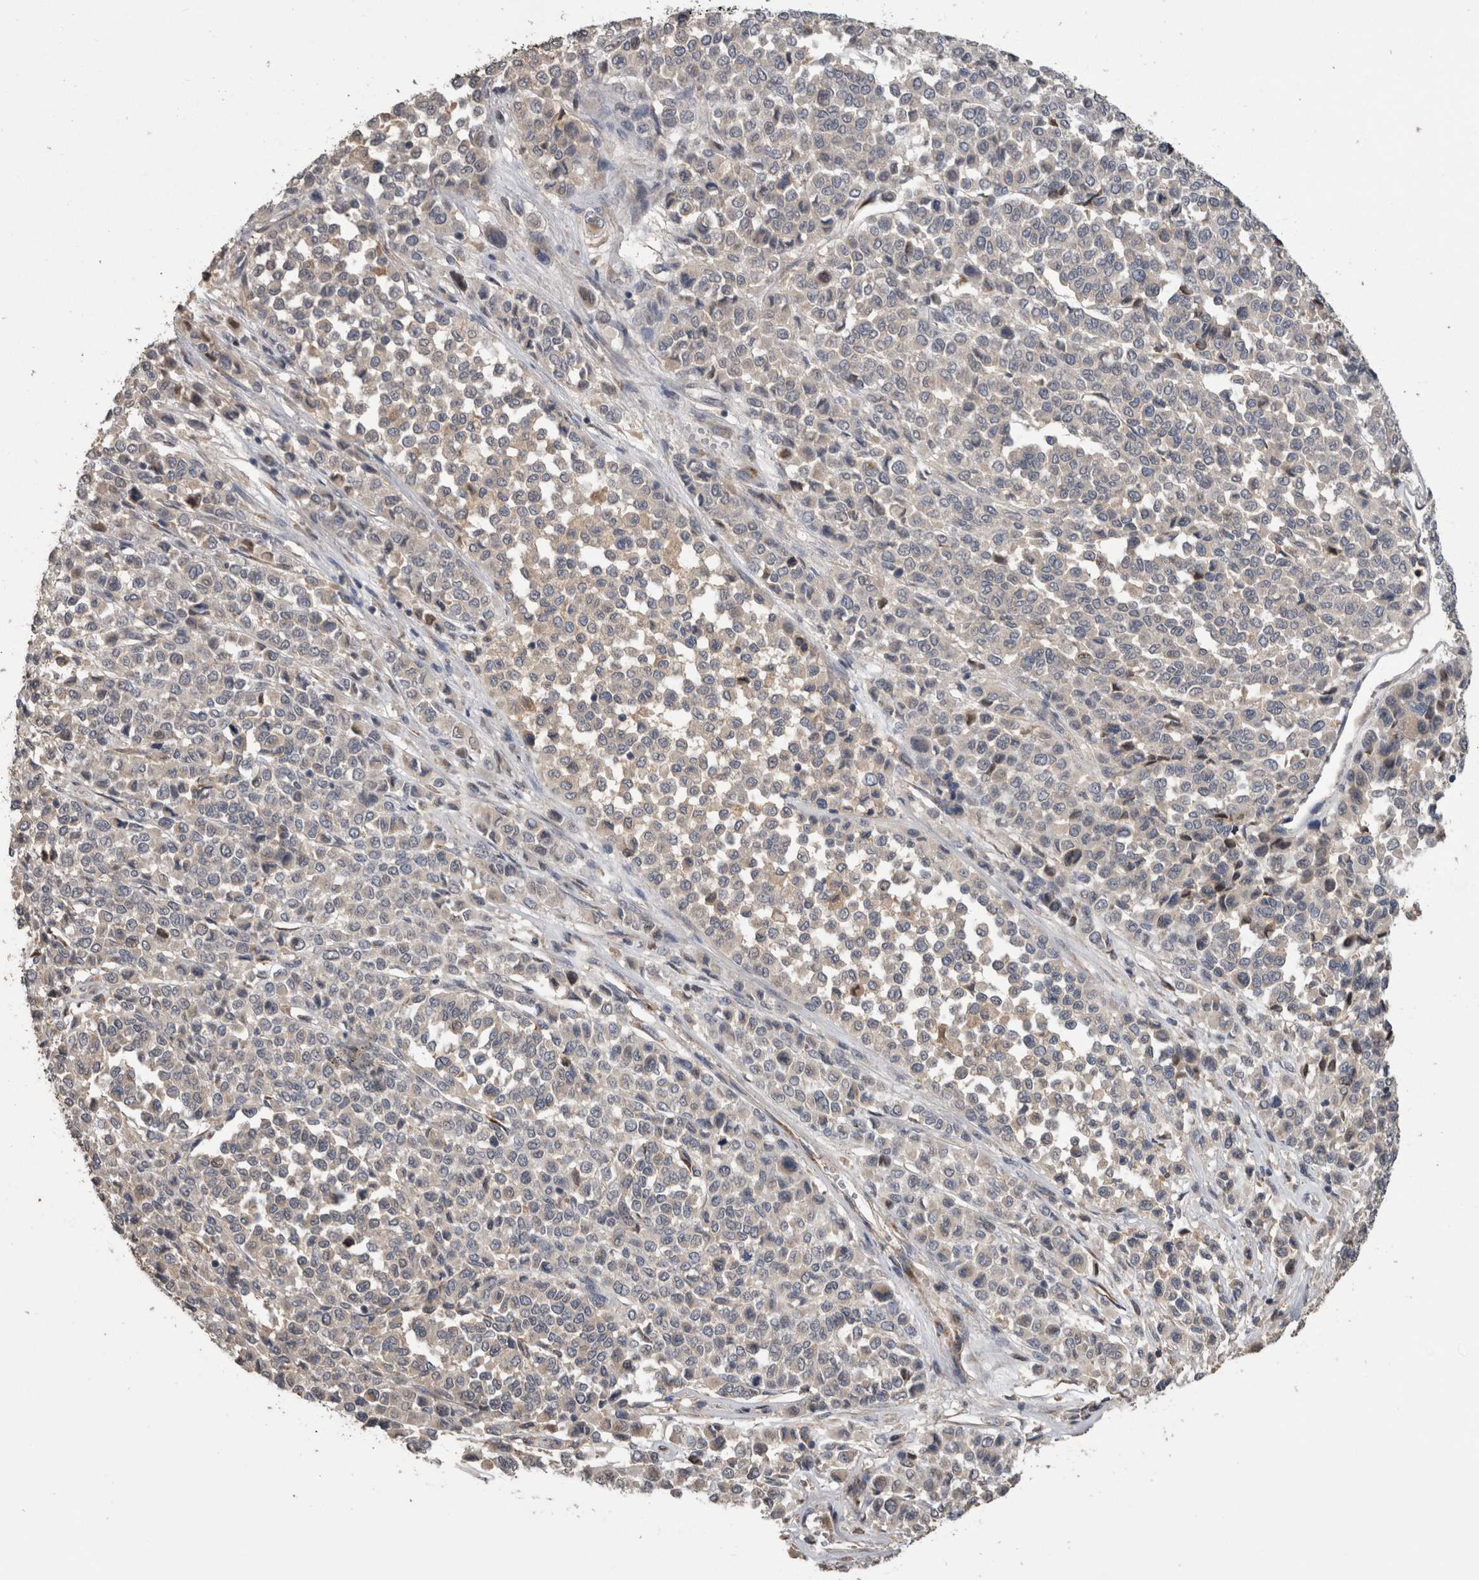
{"staining": {"intensity": "weak", "quantity": "25%-75%", "location": "cytoplasmic/membranous"}, "tissue": "melanoma", "cell_type": "Tumor cells", "image_type": "cancer", "snomed": [{"axis": "morphology", "description": "Malignant melanoma, Metastatic site"}, {"axis": "topography", "description": "Pancreas"}], "caption": "Protein staining shows weak cytoplasmic/membranous positivity in about 25%-75% of tumor cells in malignant melanoma (metastatic site).", "gene": "ANXA13", "patient": {"sex": "female", "age": 30}}